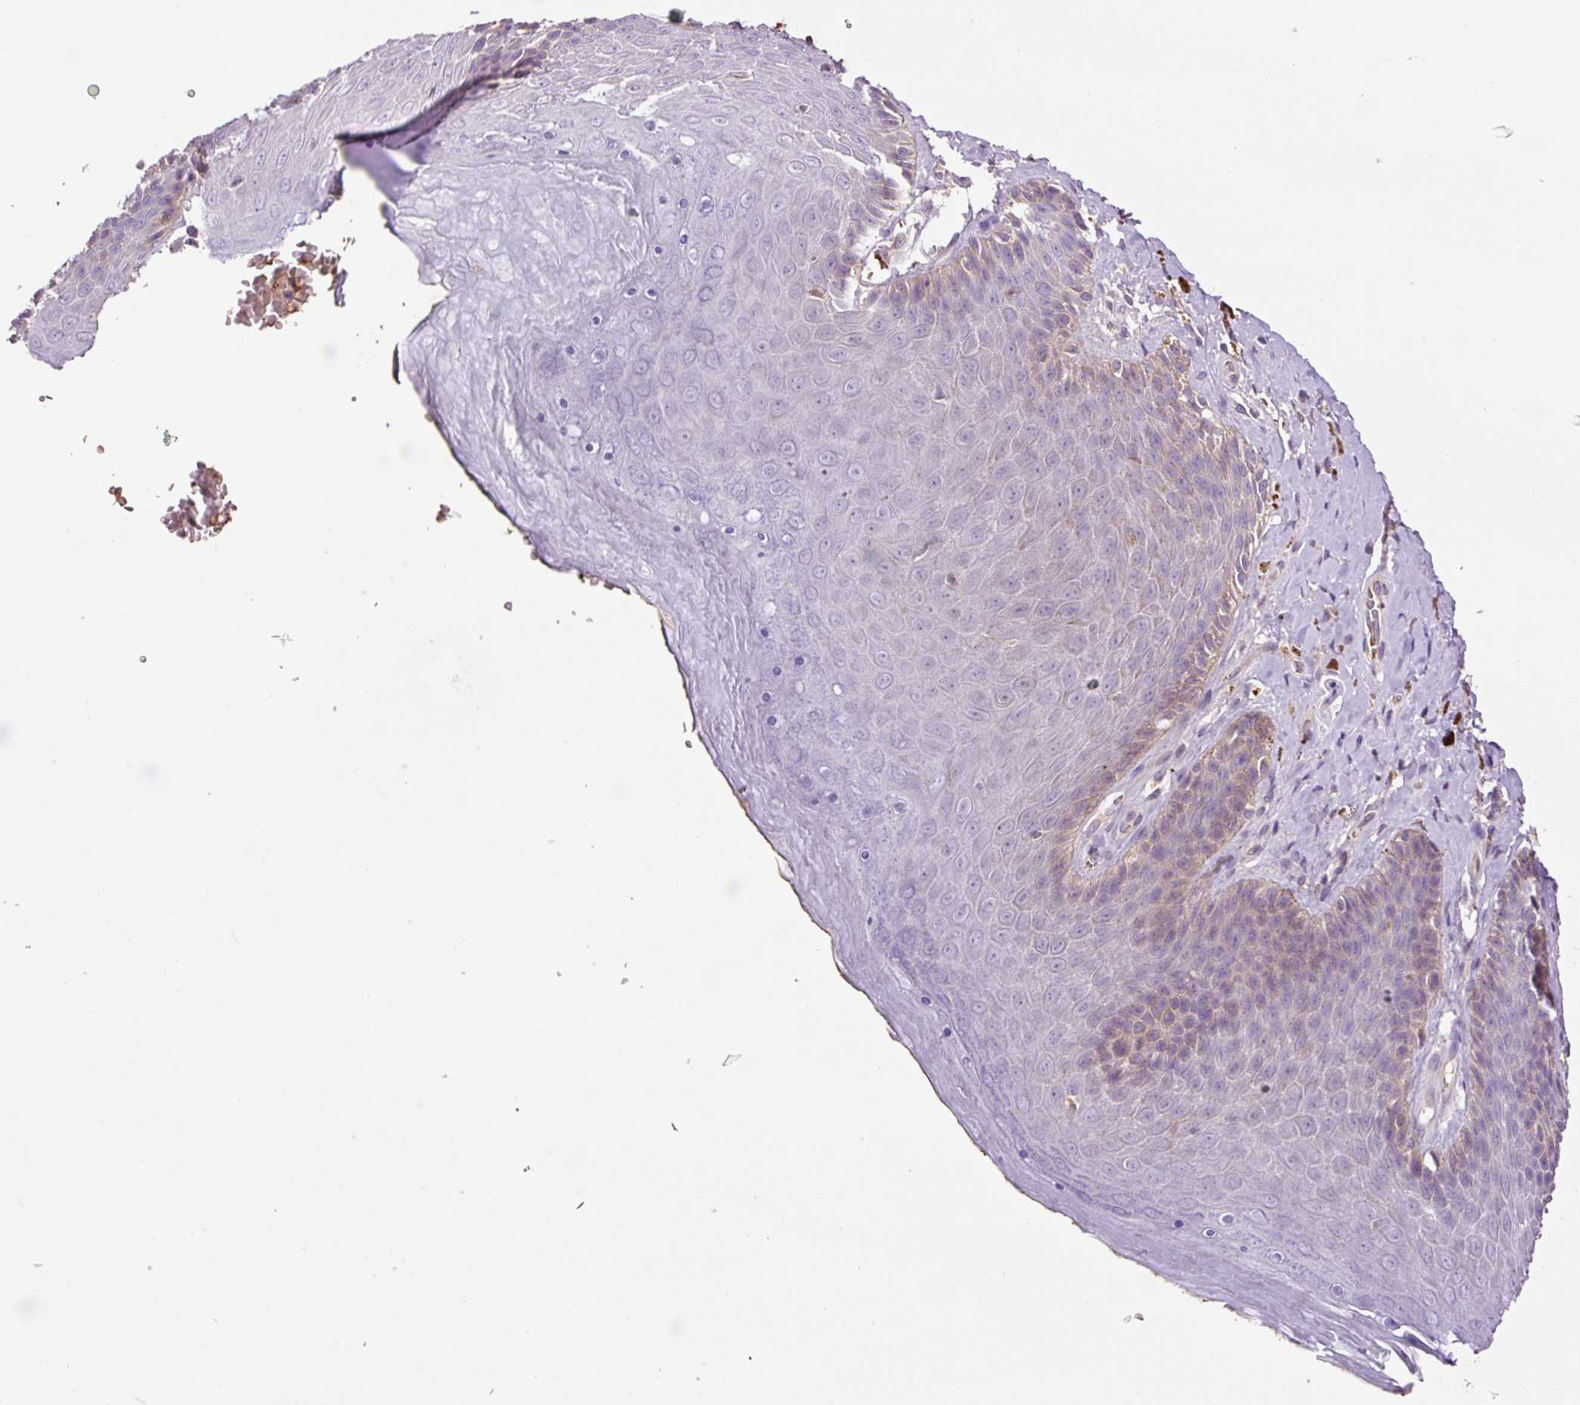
{"staining": {"intensity": "weak", "quantity": "<25%", "location": "cytoplasmic/membranous"}, "tissue": "skin", "cell_type": "Epidermal cells", "image_type": "normal", "snomed": [{"axis": "morphology", "description": "Normal tissue, NOS"}, {"axis": "topography", "description": "Anal"}, {"axis": "topography", "description": "Peripheral nerve tissue"}], "caption": "This micrograph is of benign skin stained with immunohistochemistry (IHC) to label a protein in brown with the nuclei are counter-stained blue. There is no positivity in epidermal cells. (DAB (3,3'-diaminobenzidine) immunohistochemistry visualized using brightfield microscopy, high magnification).", "gene": "TMEM235", "patient": {"sex": "male", "age": 53}}